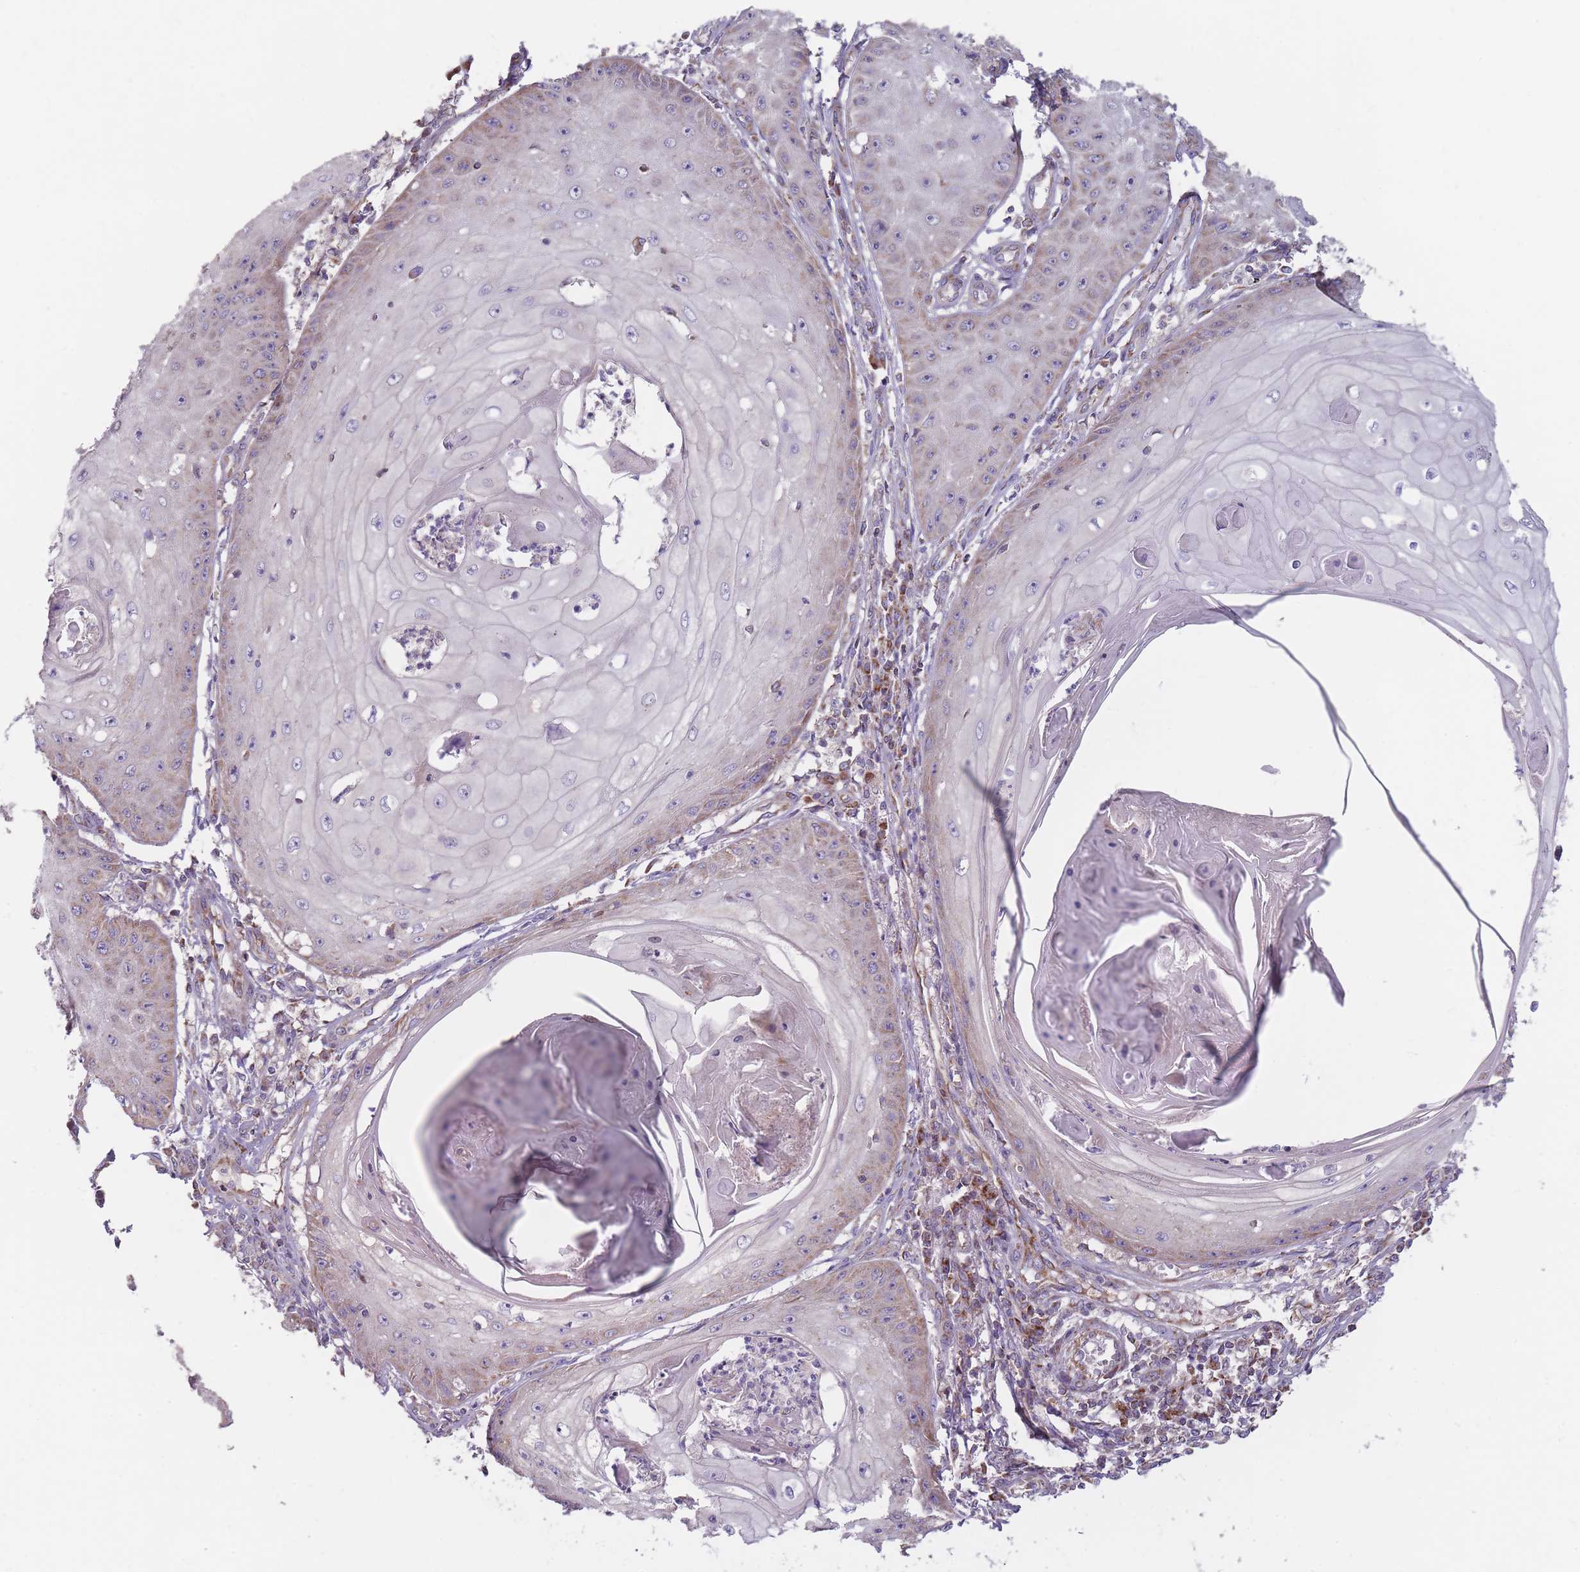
{"staining": {"intensity": "weak", "quantity": "25%-75%", "location": "cytoplasmic/membranous"}, "tissue": "skin cancer", "cell_type": "Tumor cells", "image_type": "cancer", "snomed": [{"axis": "morphology", "description": "Squamous cell carcinoma, NOS"}, {"axis": "topography", "description": "Skin"}], "caption": "The micrograph reveals staining of squamous cell carcinoma (skin), revealing weak cytoplasmic/membranous protein expression (brown color) within tumor cells.", "gene": "NDUFA9", "patient": {"sex": "male", "age": 70}}